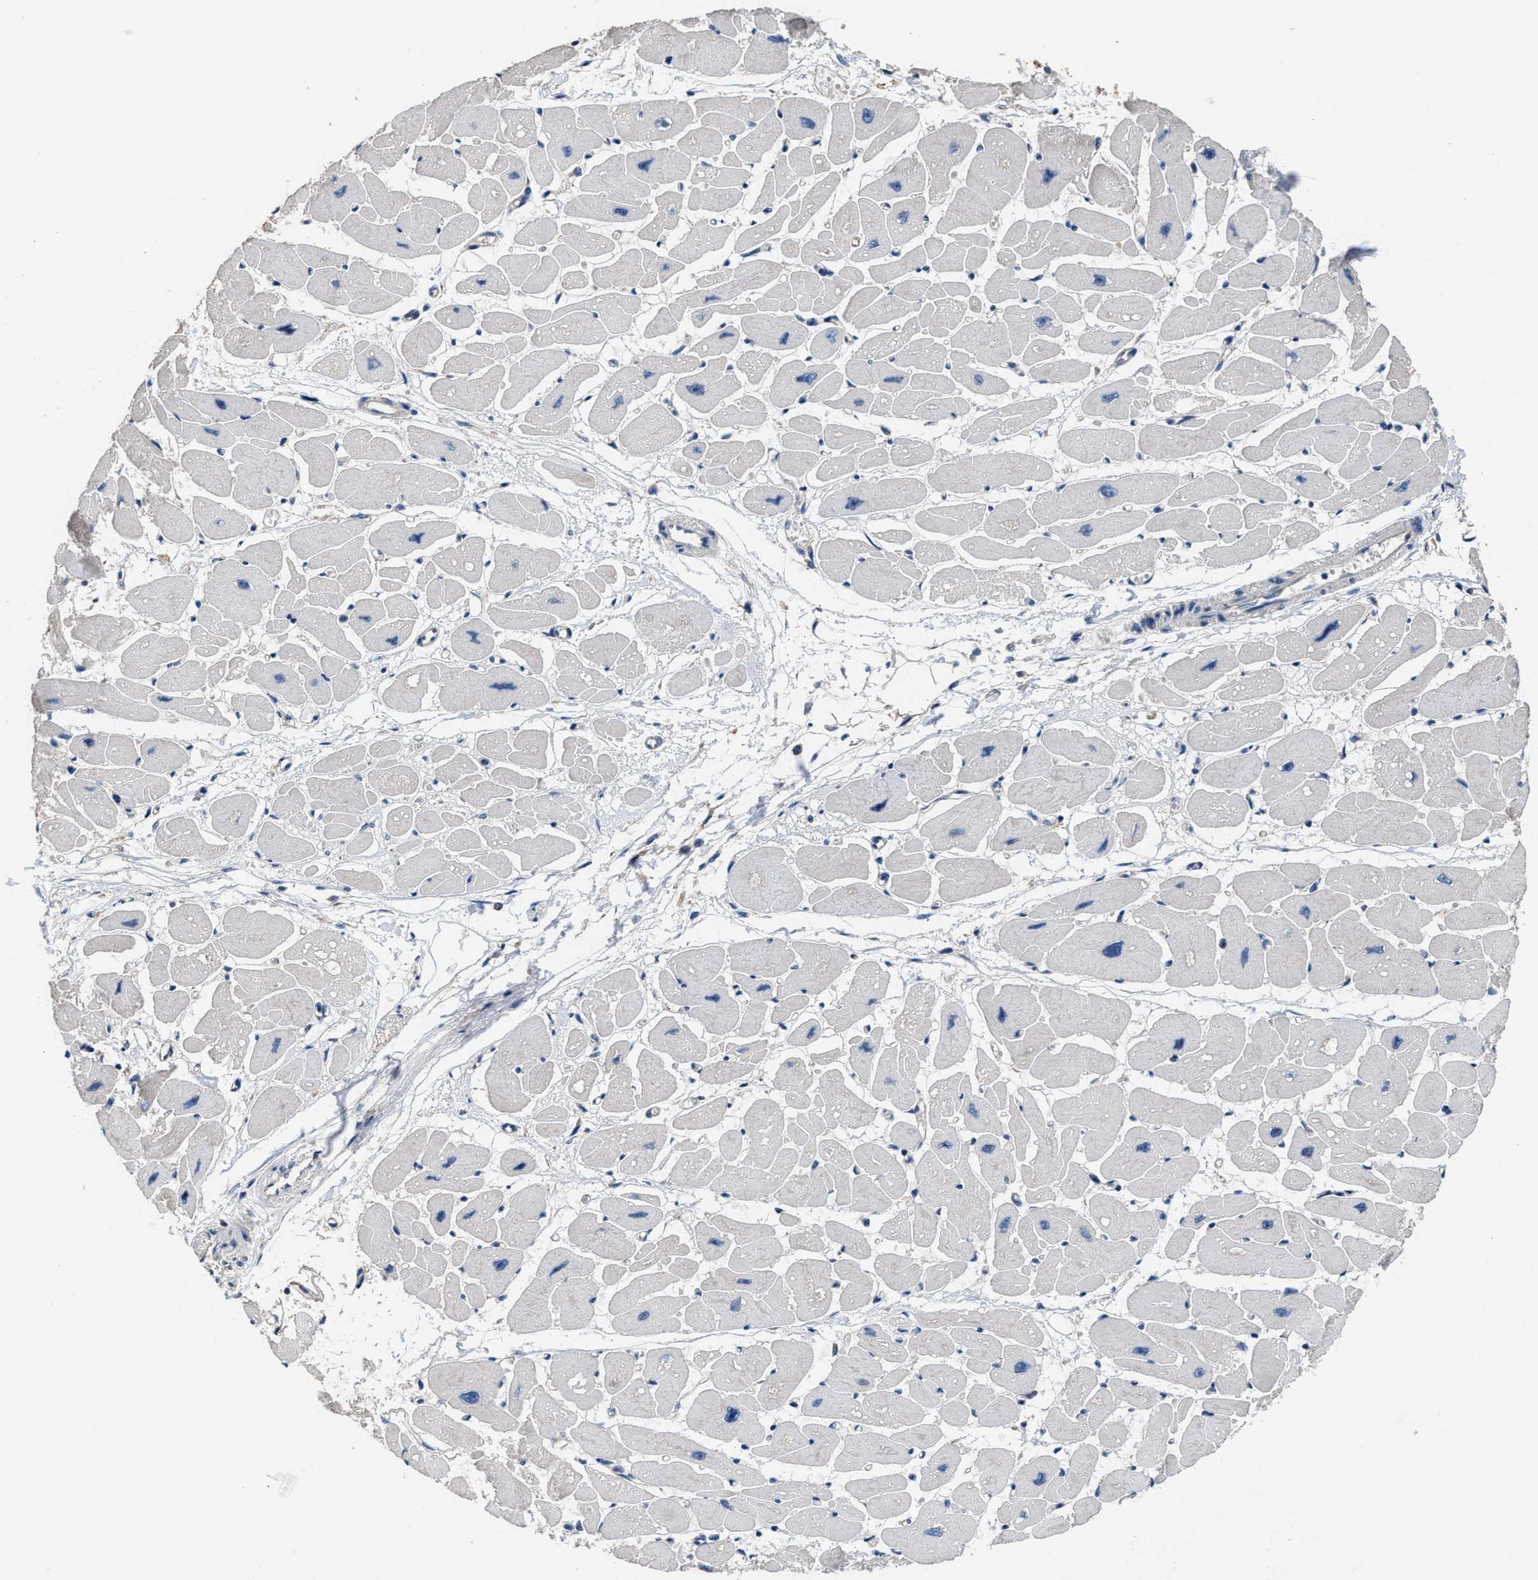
{"staining": {"intensity": "weak", "quantity": "<25%", "location": "nuclear"}, "tissue": "heart muscle", "cell_type": "Cardiomyocytes", "image_type": "normal", "snomed": [{"axis": "morphology", "description": "Normal tissue, NOS"}, {"axis": "topography", "description": "Heart"}], "caption": "Immunohistochemistry of unremarkable human heart muscle displays no expression in cardiomyocytes.", "gene": "ZNF20", "patient": {"sex": "female", "age": 54}}